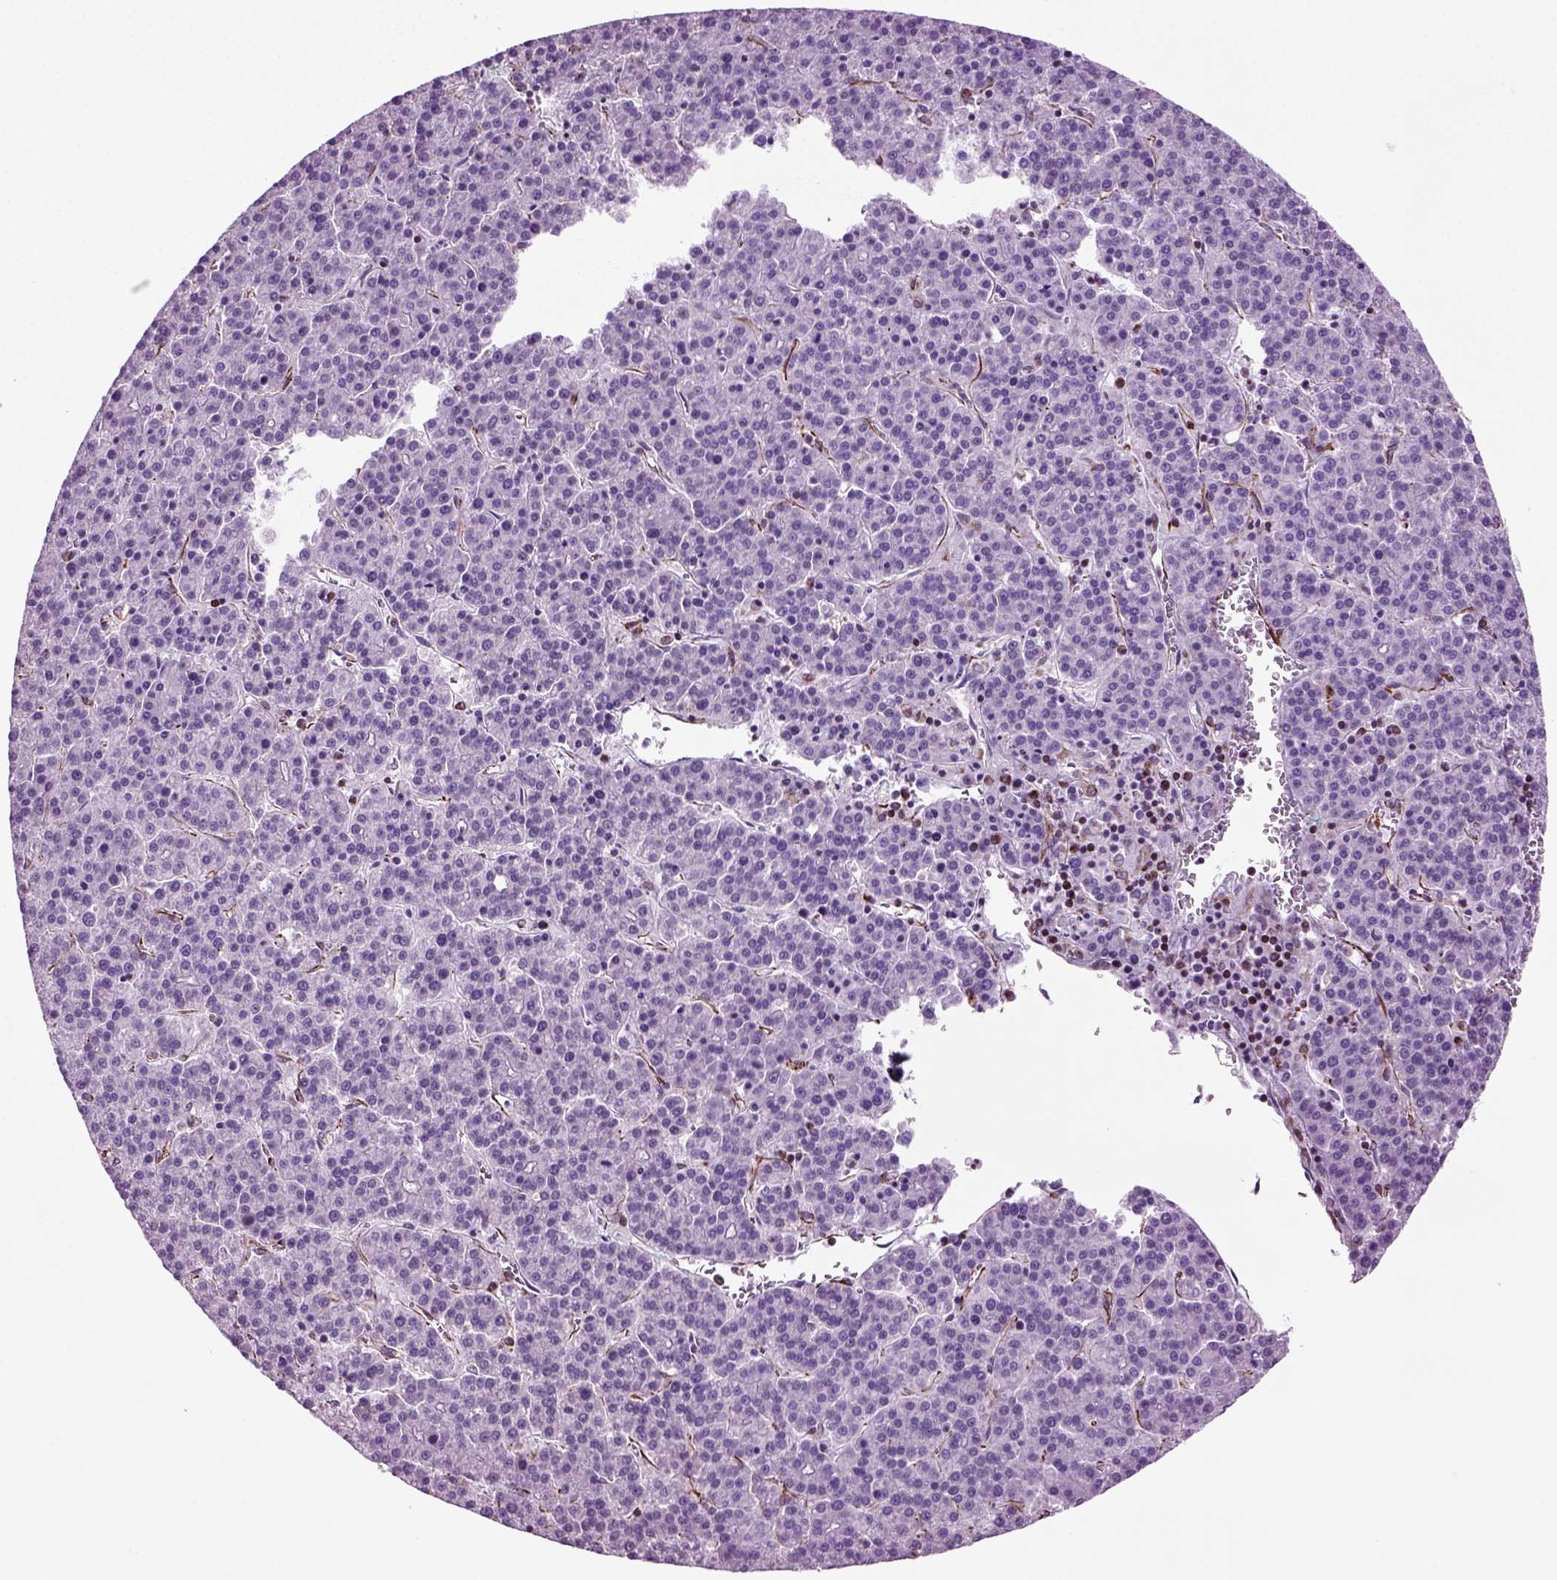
{"staining": {"intensity": "negative", "quantity": "none", "location": "none"}, "tissue": "liver cancer", "cell_type": "Tumor cells", "image_type": "cancer", "snomed": [{"axis": "morphology", "description": "Carcinoma, Hepatocellular, NOS"}, {"axis": "topography", "description": "Liver"}], "caption": "The micrograph displays no staining of tumor cells in liver cancer. (DAB immunohistochemistry visualized using brightfield microscopy, high magnification).", "gene": "ACER3", "patient": {"sex": "female", "age": 58}}